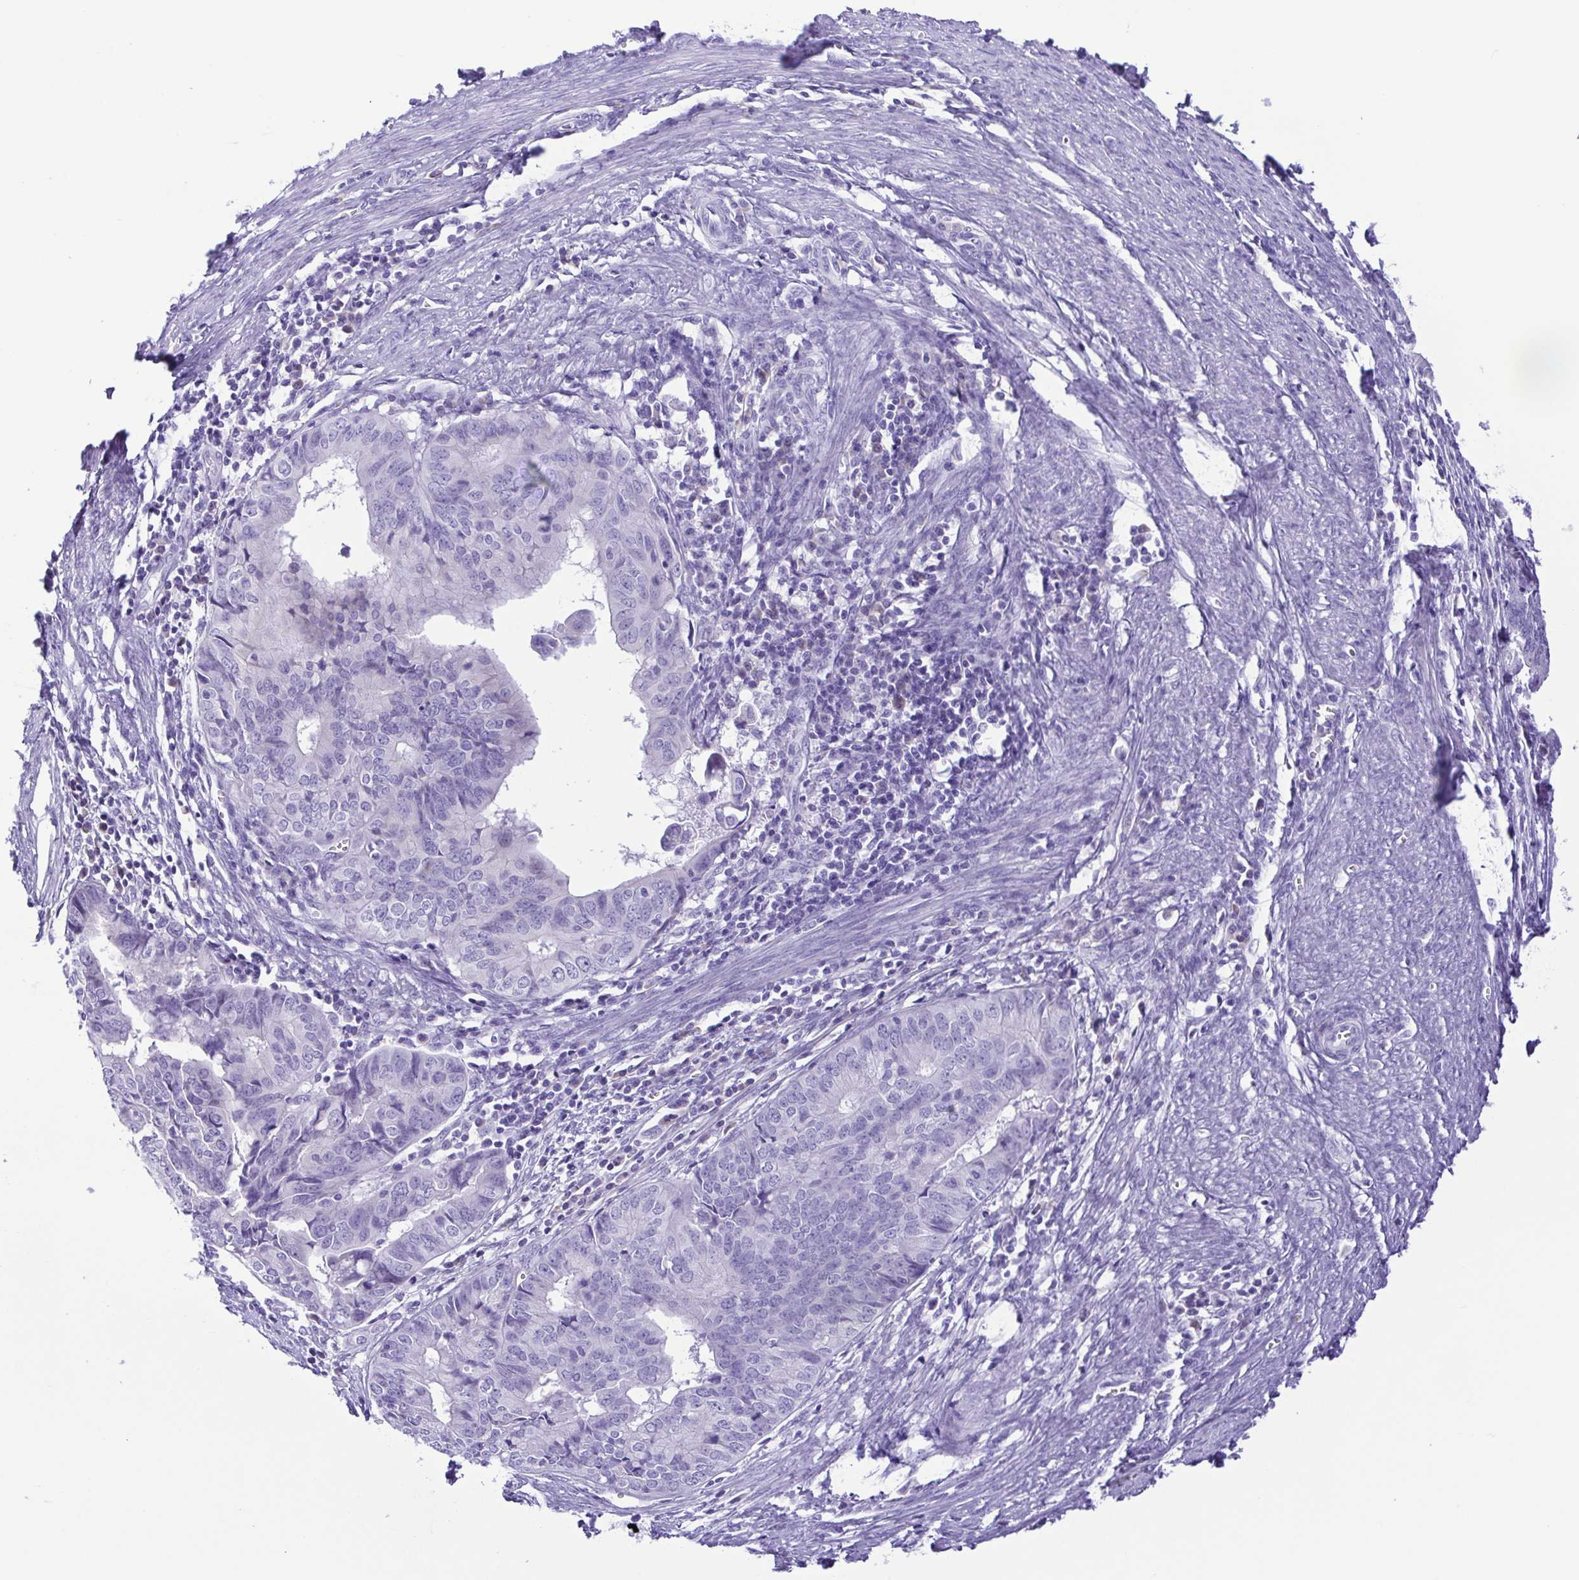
{"staining": {"intensity": "negative", "quantity": "none", "location": "none"}, "tissue": "endometrial cancer", "cell_type": "Tumor cells", "image_type": "cancer", "snomed": [{"axis": "morphology", "description": "Adenocarcinoma, NOS"}, {"axis": "topography", "description": "Endometrium"}], "caption": "Endometrial cancer (adenocarcinoma) stained for a protein using immunohistochemistry (IHC) reveals no staining tumor cells.", "gene": "PAK3", "patient": {"sex": "female", "age": 65}}